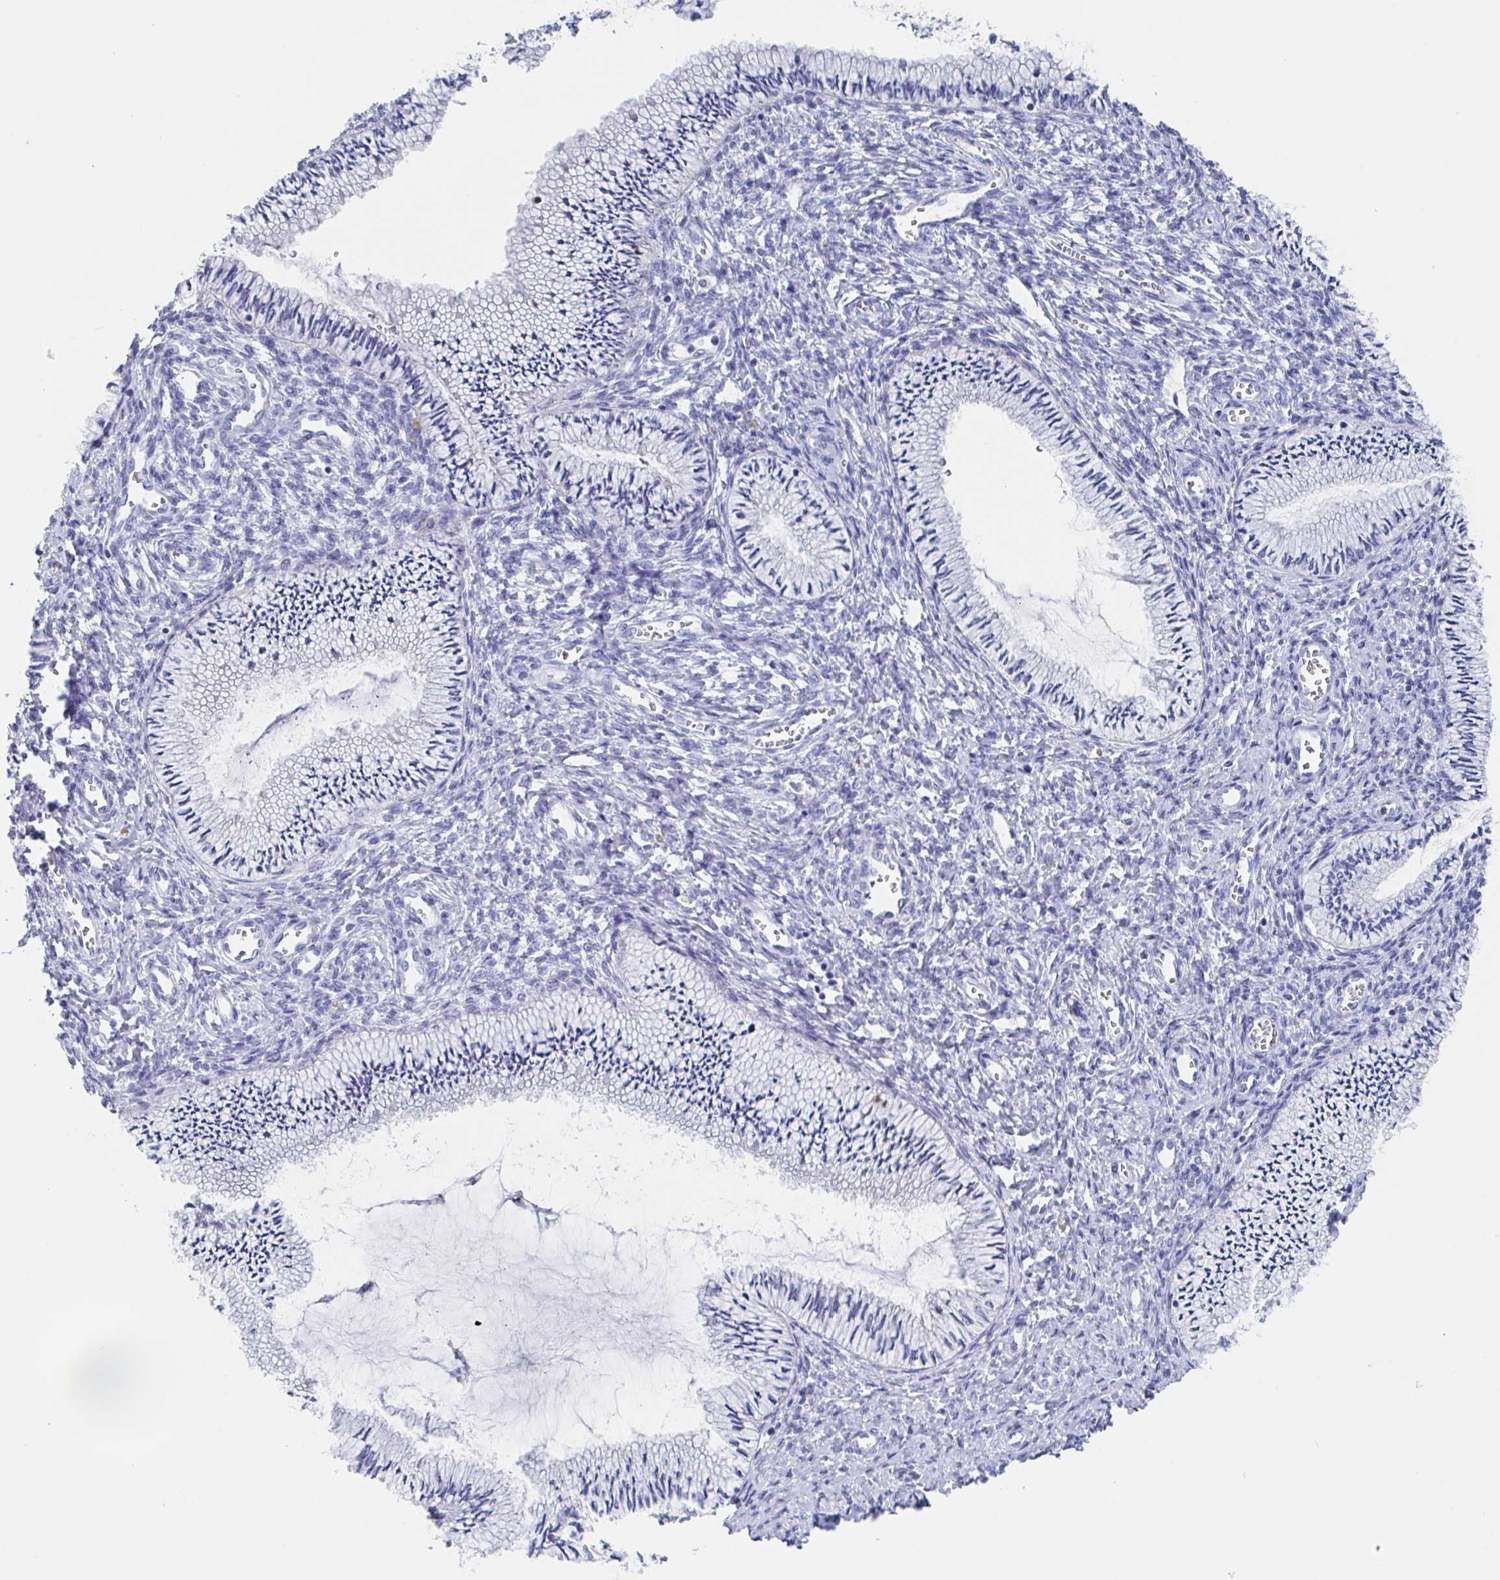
{"staining": {"intensity": "negative", "quantity": "none", "location": "none"}, "tissue": "cervix", "cell_type": "Glandular cells", "image_type": "normal", "snomed": [{"axis": "morphology", "description": "Normal tissue, NOS"}, {"axis": "topography", "description": "Cervix"}], "caption": "Immunohistochemistry of unremarkable human cervix demonstrates no expression in glandular cells. (DAB (3,3'-diaminobenzidine) IHC visualized using brightfield microscopy, high magnification).", "gene": "NOXRED1", "patient": {"sex": "female", "age": 24}}